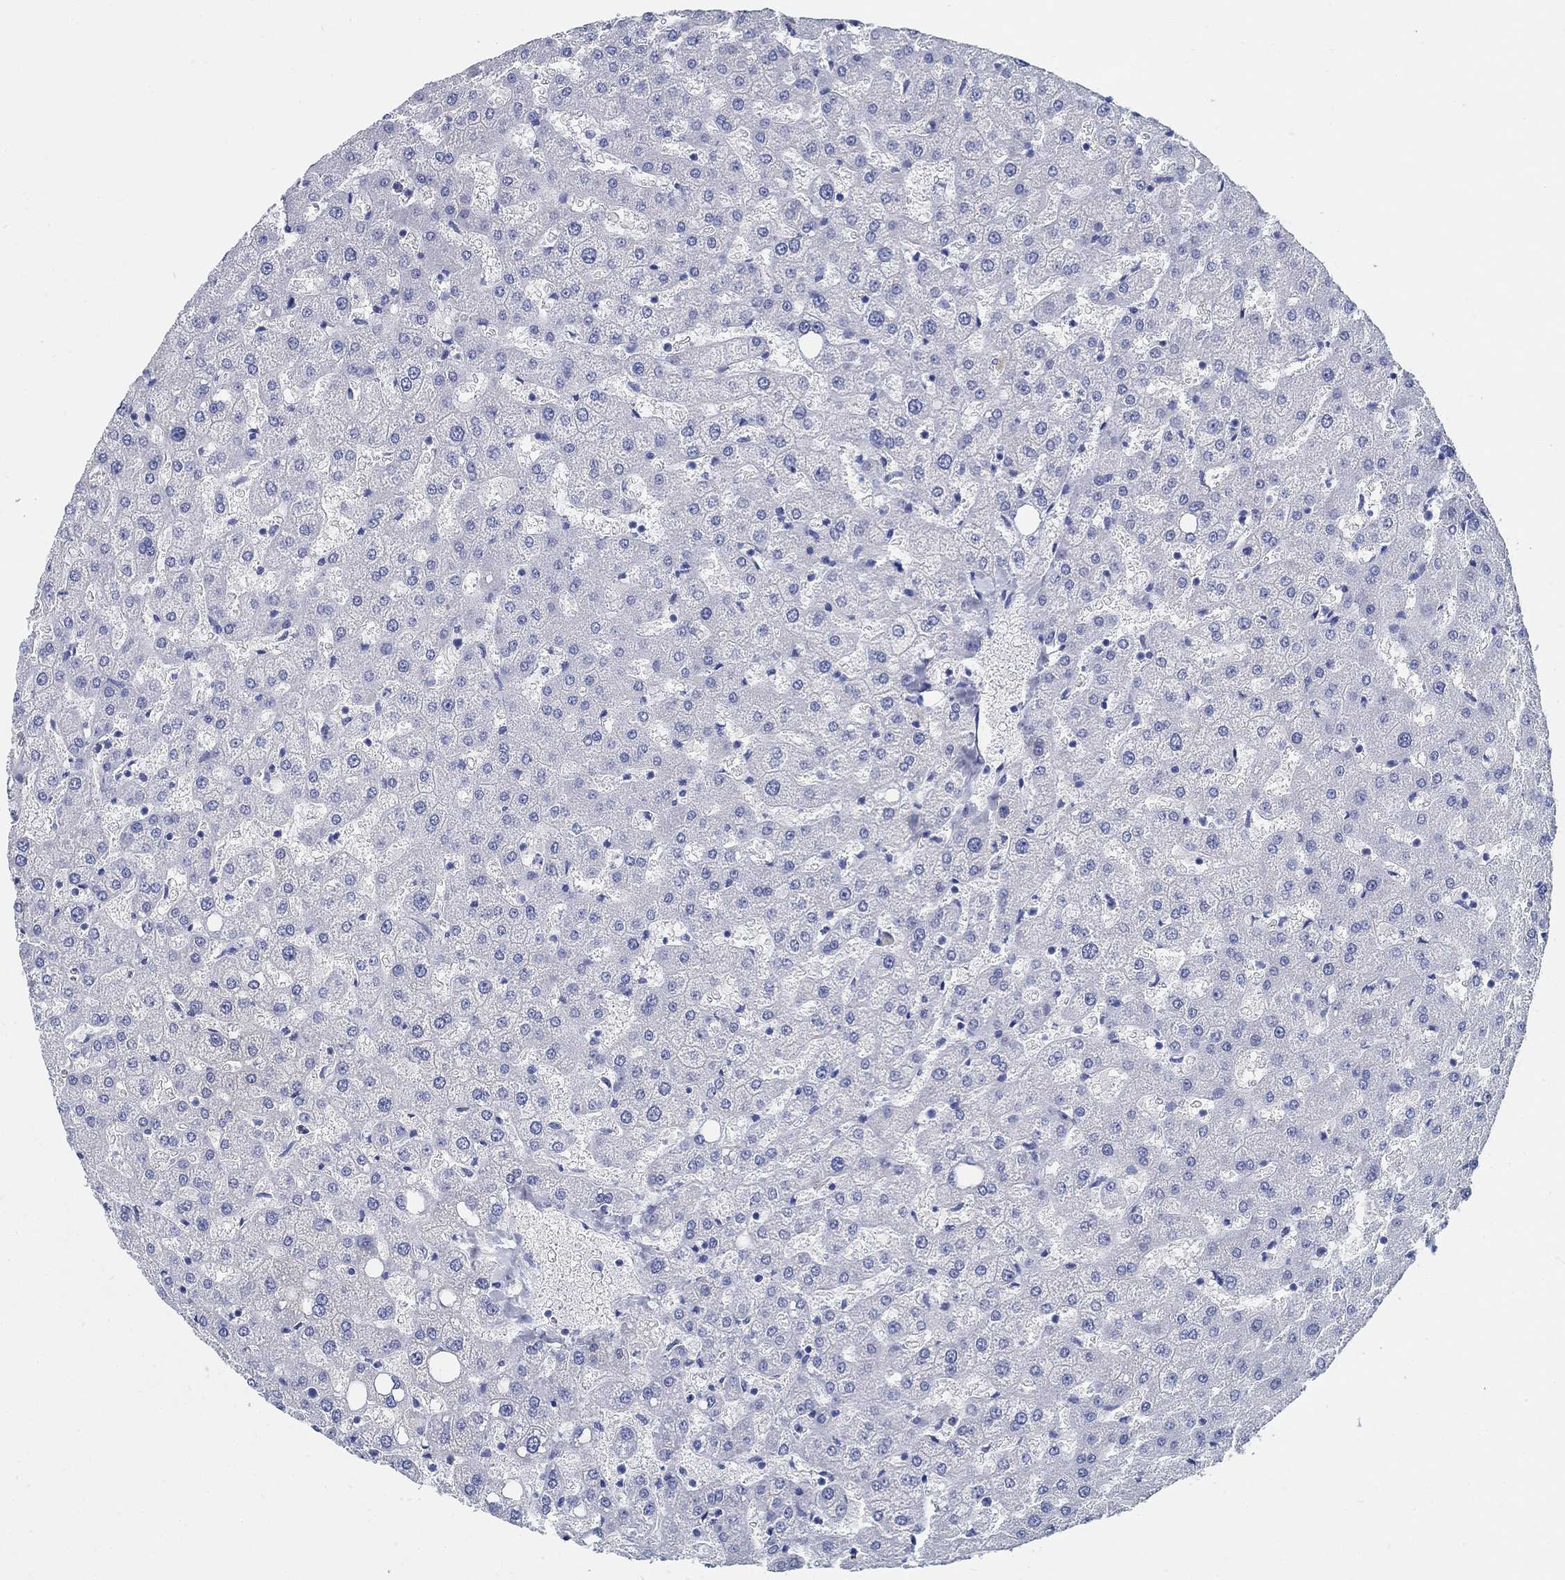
{"staining": {"intensity": "negative", "quantity": "none", "location": "none"}, "tissue": "liver", "cell_type": "Cholangiocytes", "image_type": "normal", "snomed": [{"axis": "morphology", "description": "Normal tissue, NOS"}, {"axis": "topography", "description": "Liver"}], "caption": "DAB immunohistochemical staining of normal human liver shows no significant expression in cholangiocytes.", "gene": "SLC45A1", "patient": {"sex": "female", "age": 50}}